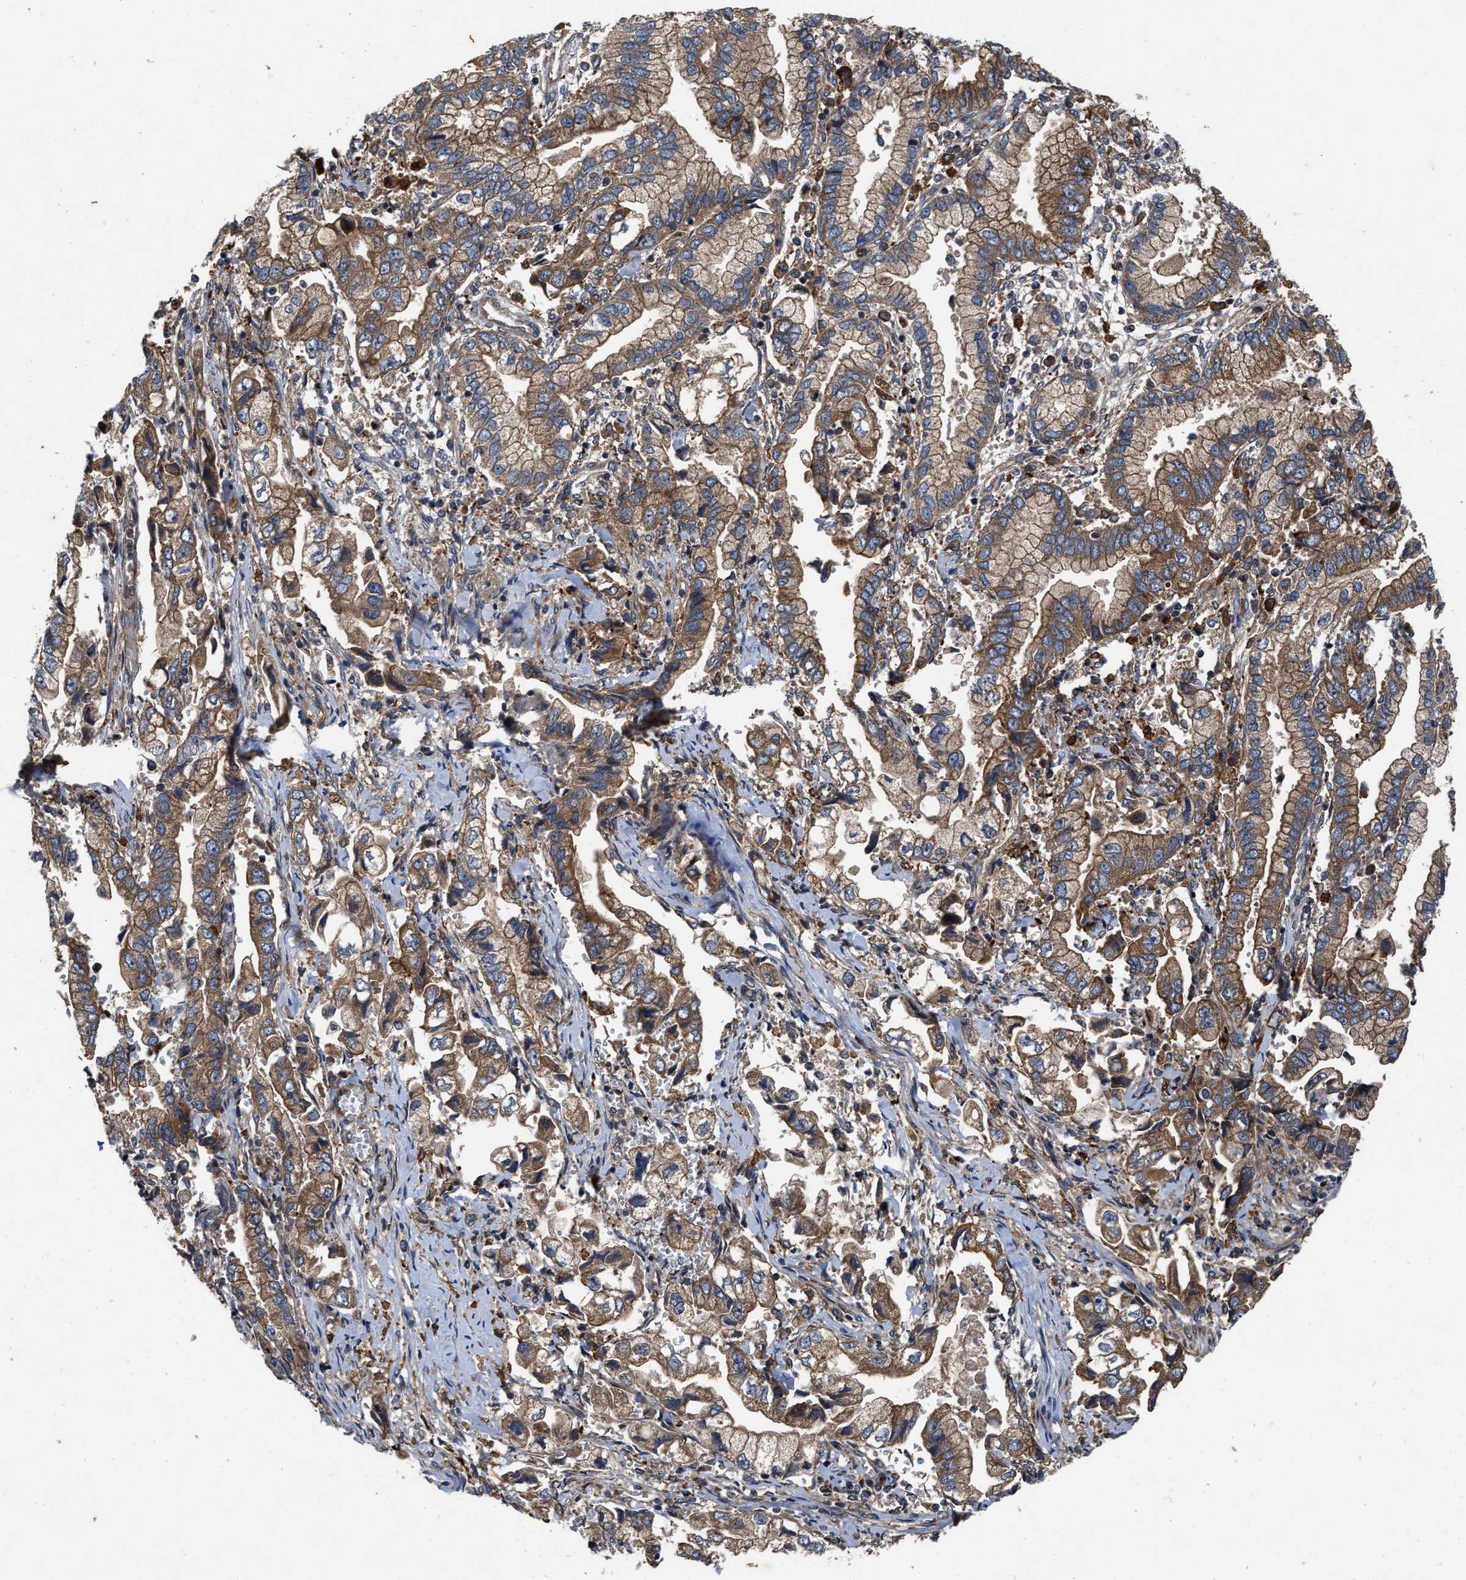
{"staining": {"intensity": "moderate", "quantity": ">75%", "location": "cytoplasmic/membranous"}, "tissue": "stomach cancer", "cell_type": "Tumor cells", "image_type": "cancer", "snomed": [{"axis": "morphology", "description": "Normal tissue, NOS"}, {"axis": "morphology", "description": "Adenocarcinoma, NOS"}, {"axis": "topography", "description": "Stomach"}], "caption": "The immunohistochemical stain labels moderate cytoplasmic/membranous positivity in tumor cells of stomach cancer tissue.", "gene": "EFNA4", "patient": {"sex": "male", "age": 62}}